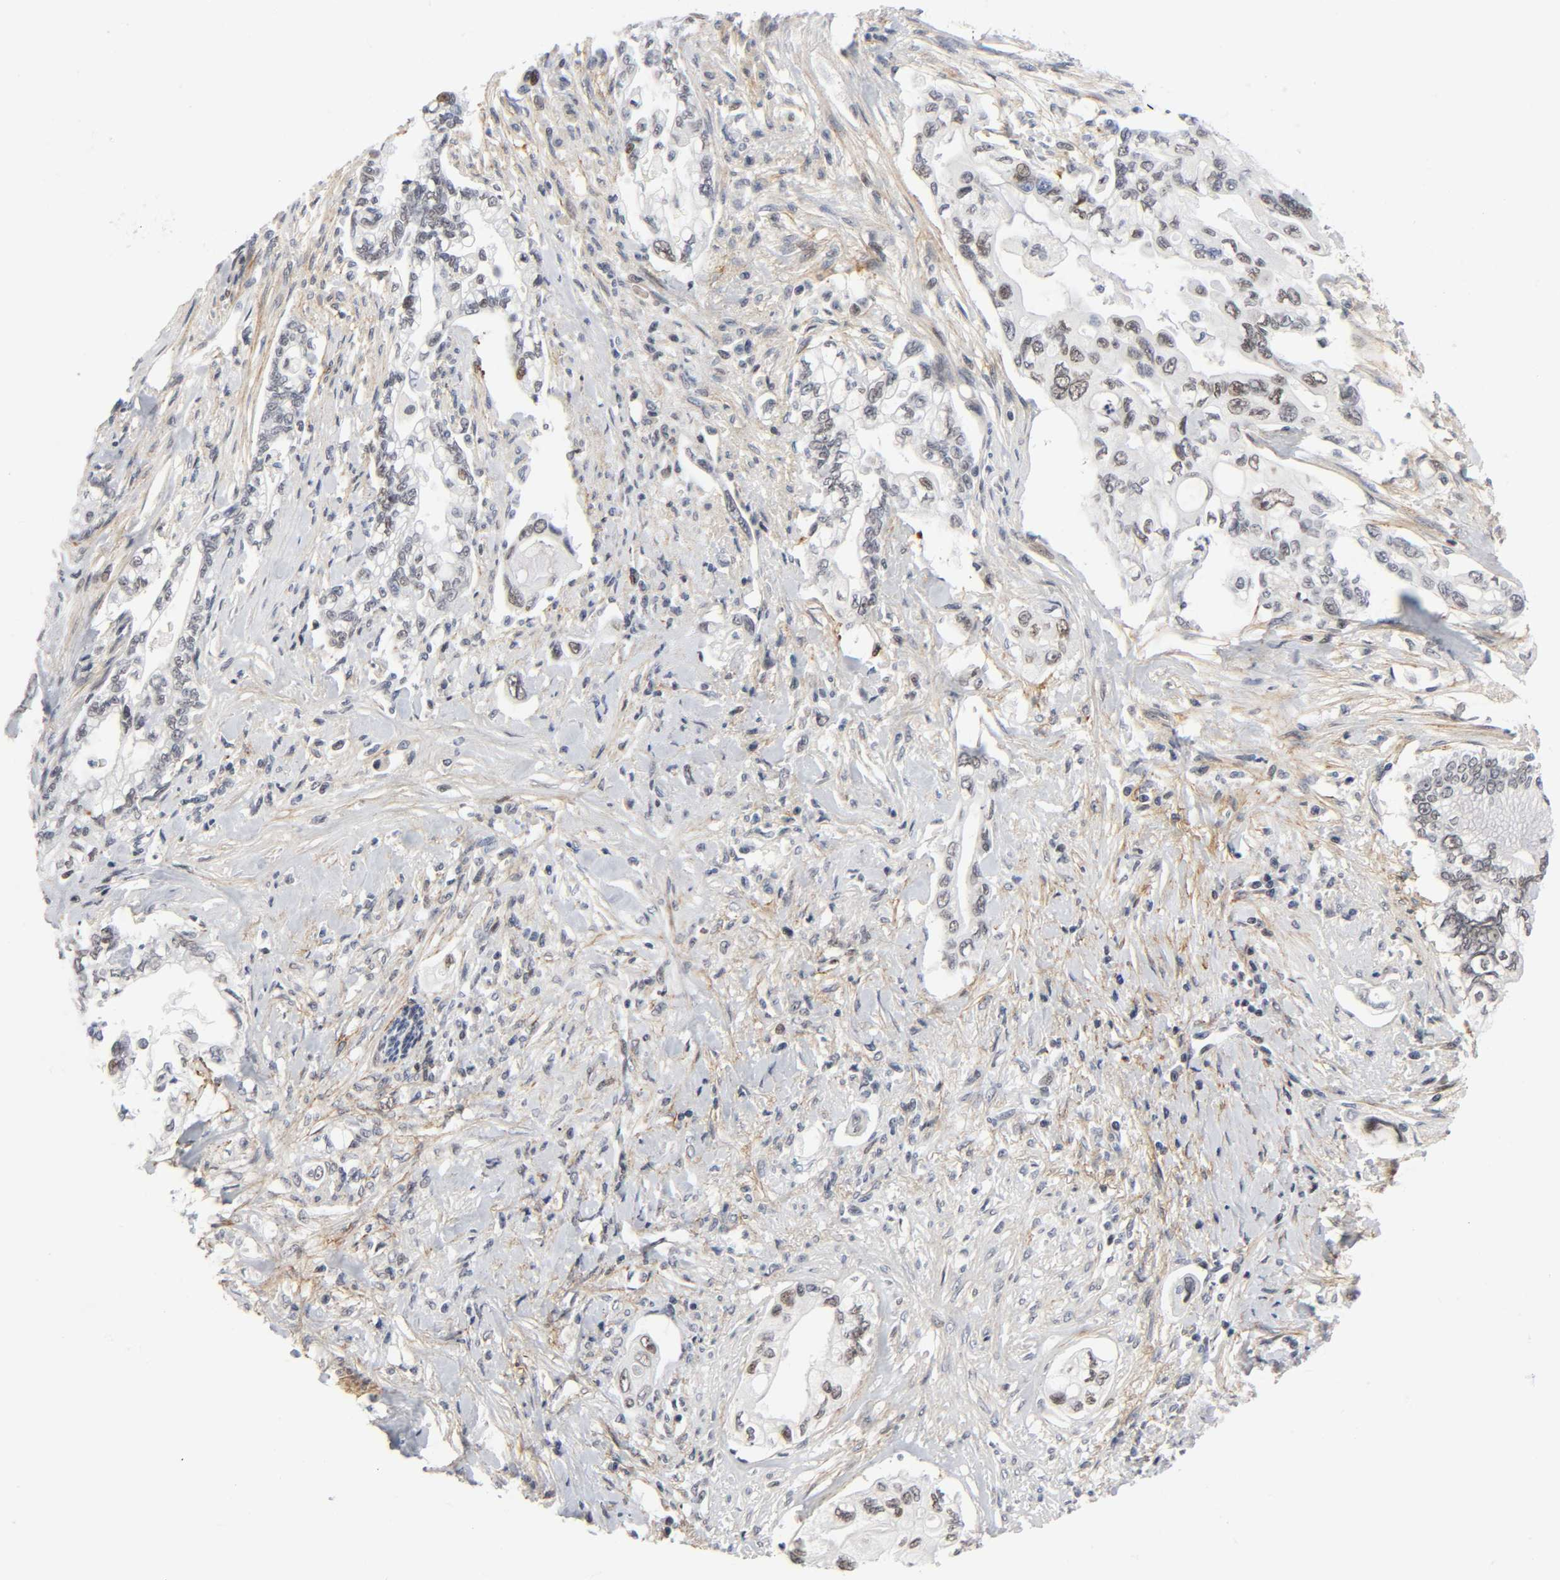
{"staining": {"intensity": "weak", "quantity": "25%-75%", "location": "nuclear"}, "tissue": "pancreatic cancer", "cell_type": "Tumor cells", "image_type": "cancer", "snomed": [{"axis": "morphology", "description": "Normal tissue, NOS"}, {"axis": "topography", "description": "Pancreas"}], "caption": "Brown immunohistochemical staining in pancreatic cancer exhibits weak nuclear positivity in approximately 25%-75% of tumor cells.", "gene": "DIDO1", "patient": {"sex": "male", "age": 42}}